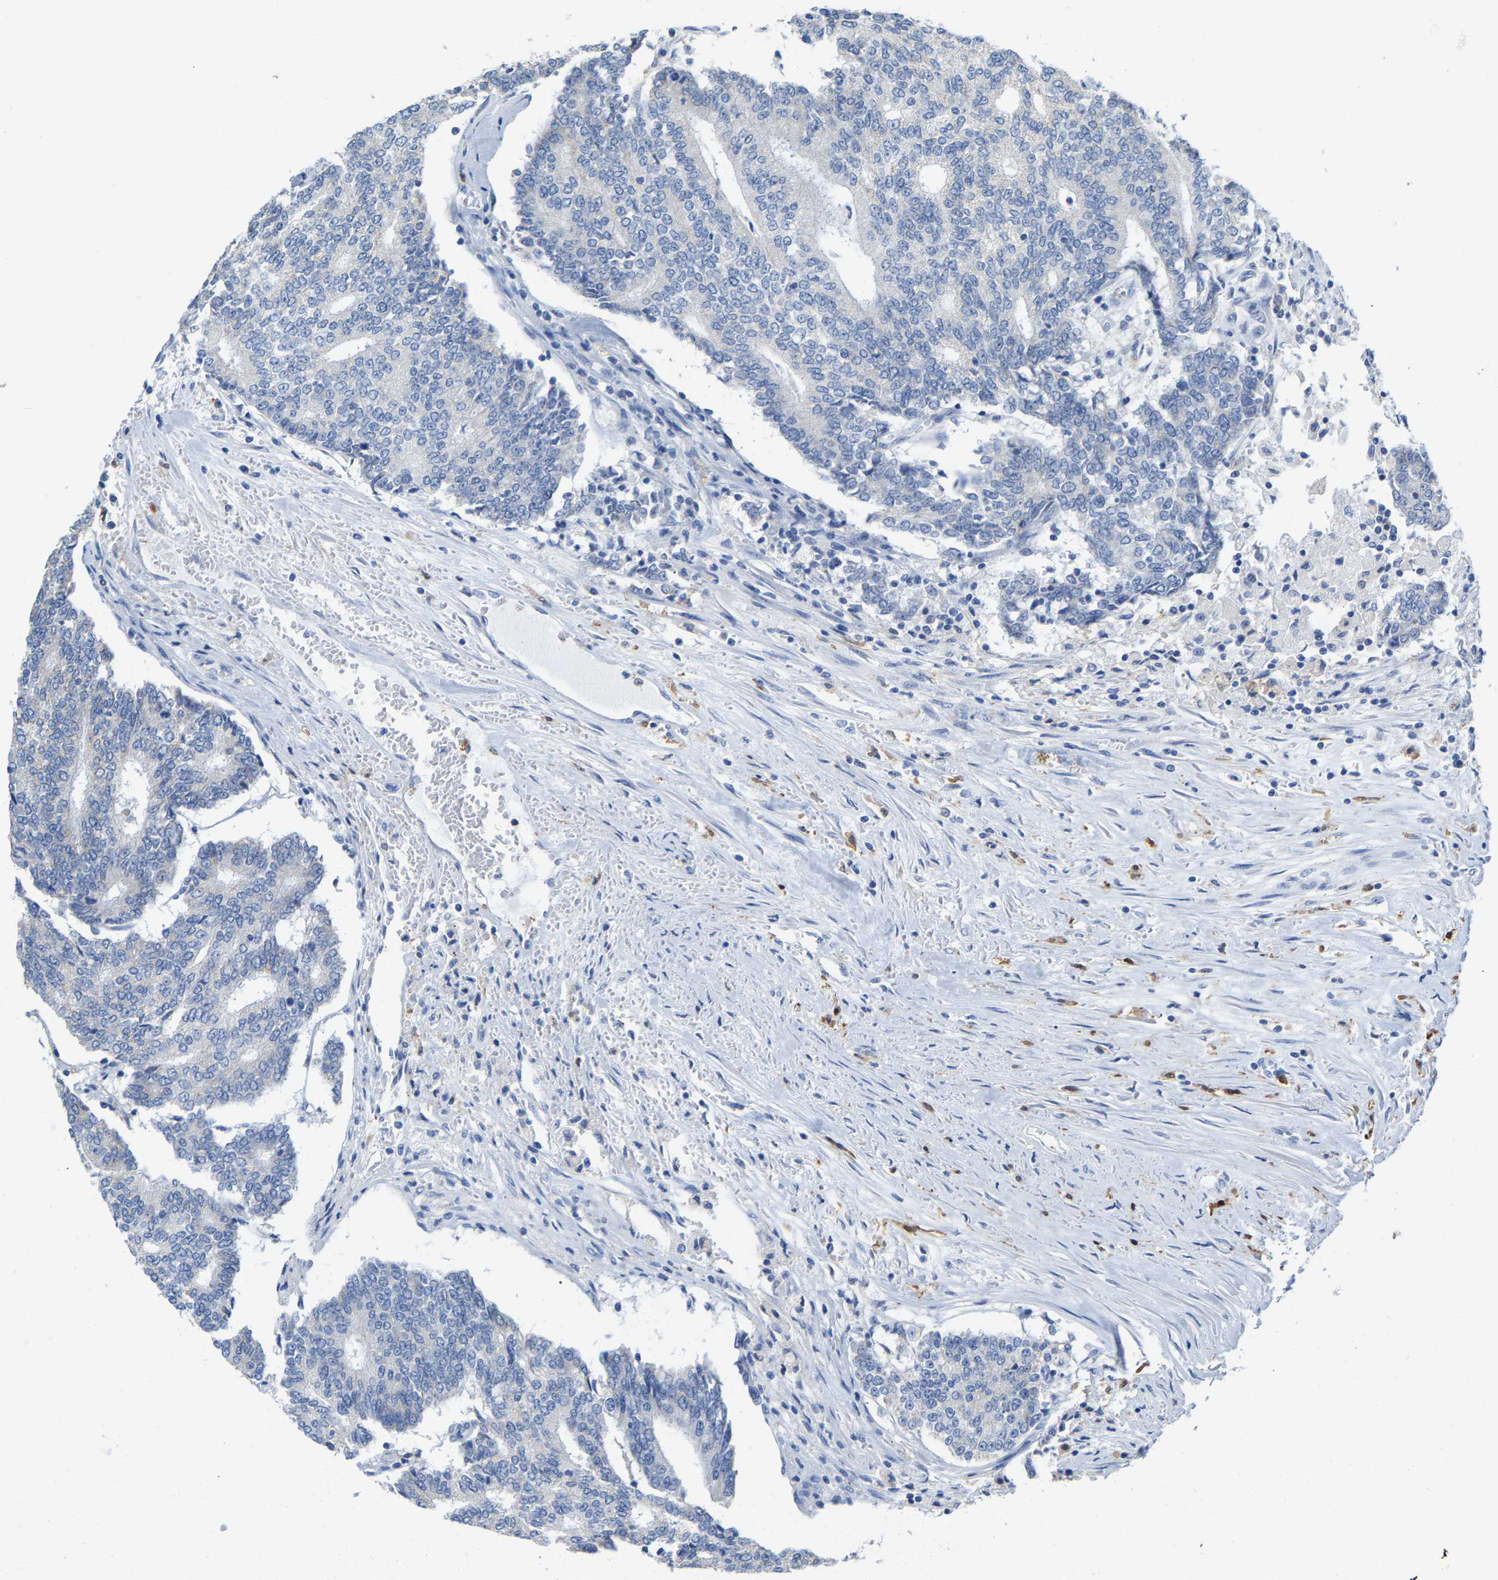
{"staining": {"intensity": "negative", "quantity": "none", "location": "none"}, "tissue": "prostate cancer", "cell_type": "Tumor cells", "image_type": "cancer", "snomed": [{"axis": "morphology", "description": "Normal tissue, NOS"}, {"axis": "morphology", "description": "Adenocarcinoma, High grade"}, {"axis": "topography", "description": "Prostate"}, {"axis": "topography", "description": "Seminal veicle"}], "caption": "The image displays no significant staining in tumor cells of prostate high-grade adenocarcinoma.", "gene": "ULBP2", "patient": {"sex": "male", "age": 55}}